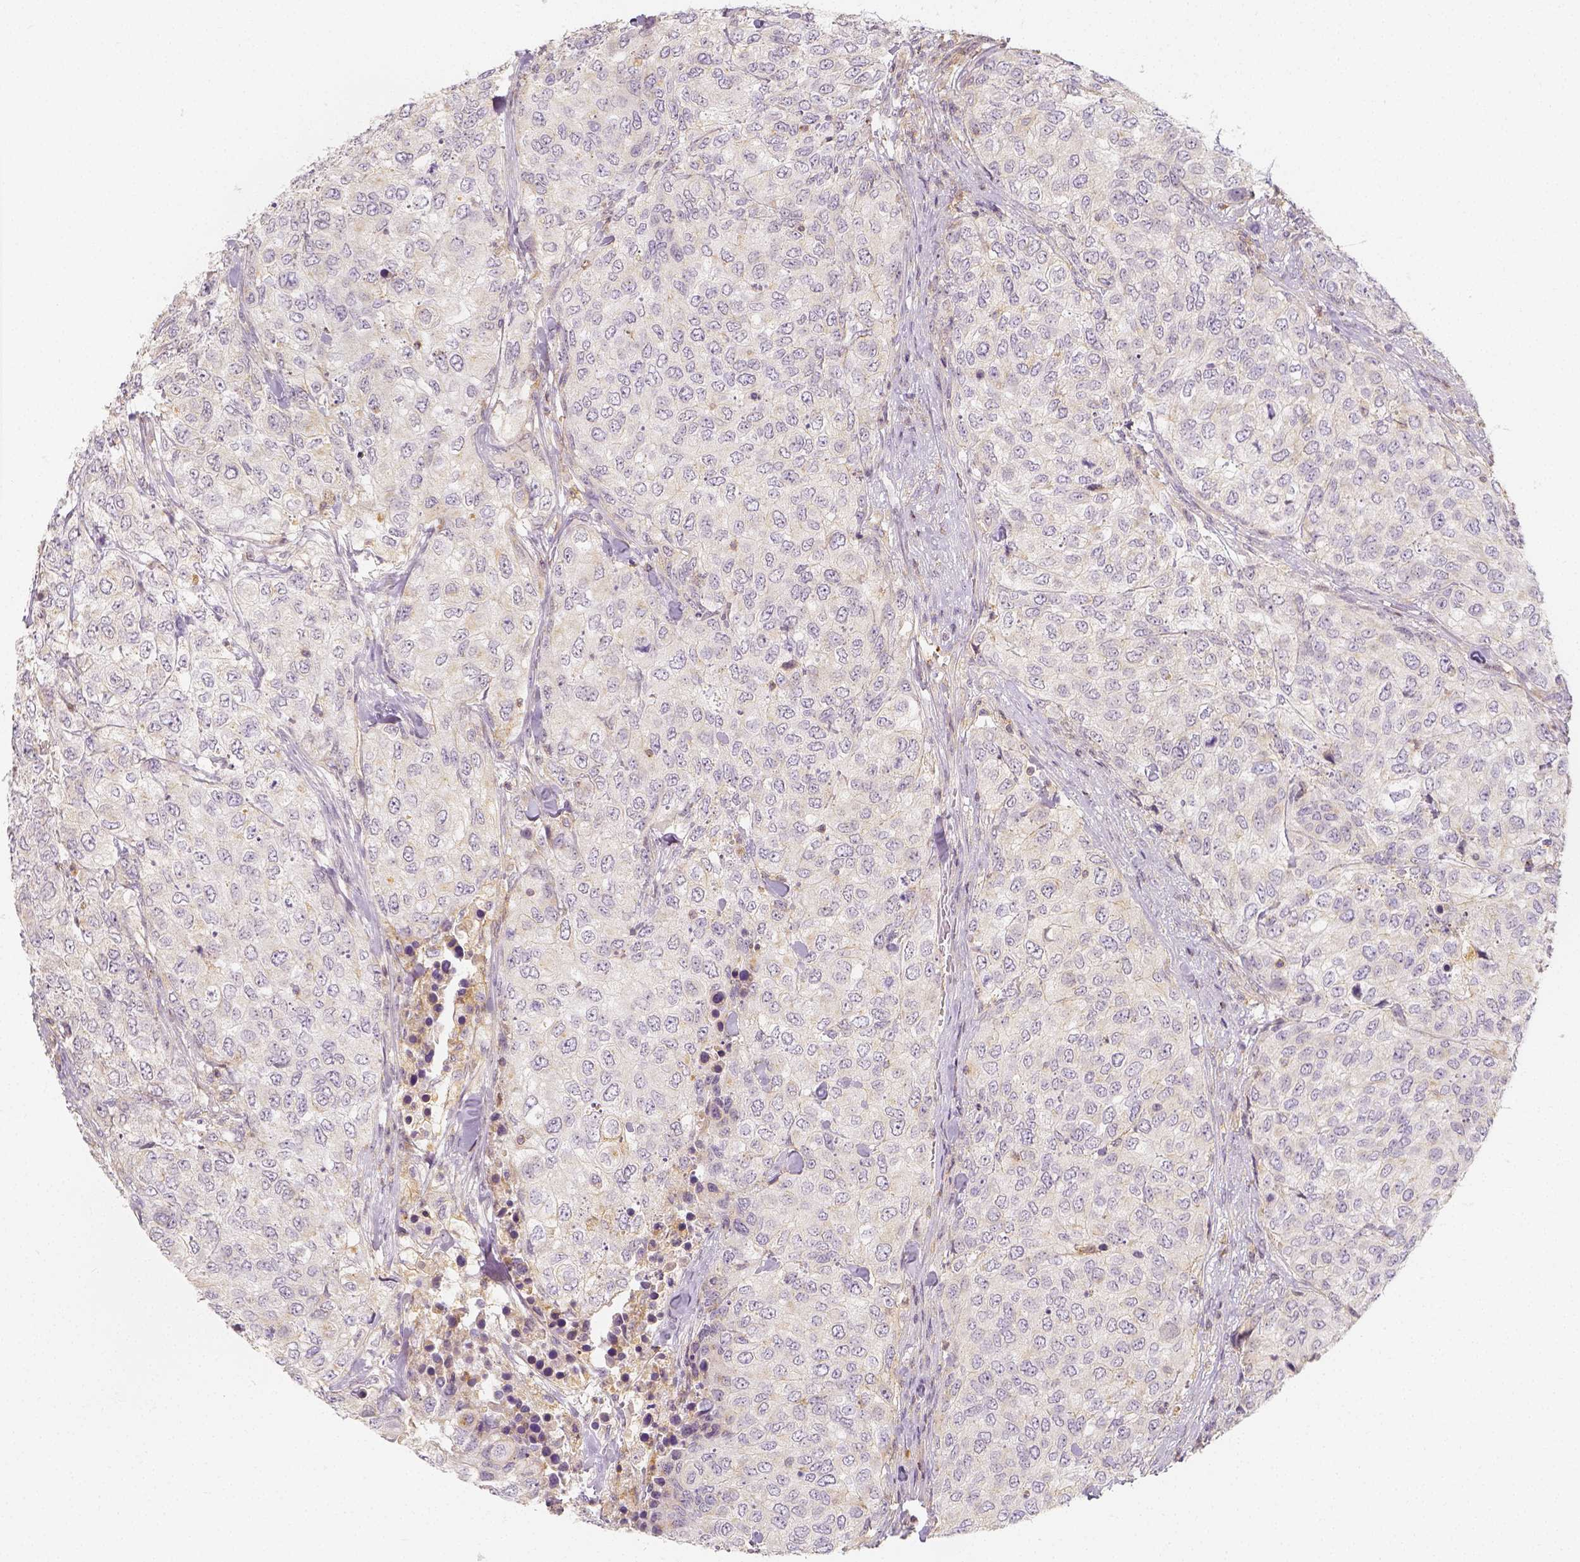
{"staining": {"intensity": "weak", "quantity": "<25%", "location": "cytoplasmic/membranous"}, "tissue": "urothelial cancer", "cell_type": "Tumor cells", "image_type": "cancer", "snomed": [{"axis": "morphology", "description": "Urothelial carcinoma, High grade"}, {"axis": "topography", "description": "Urinary bladder"}], "caption": "Tumor cells show no significant protein positivity in high-grade urothelial carcinoma.", "gene": "PTPRJ", "patient": {"sex": "female", "age": 78}}